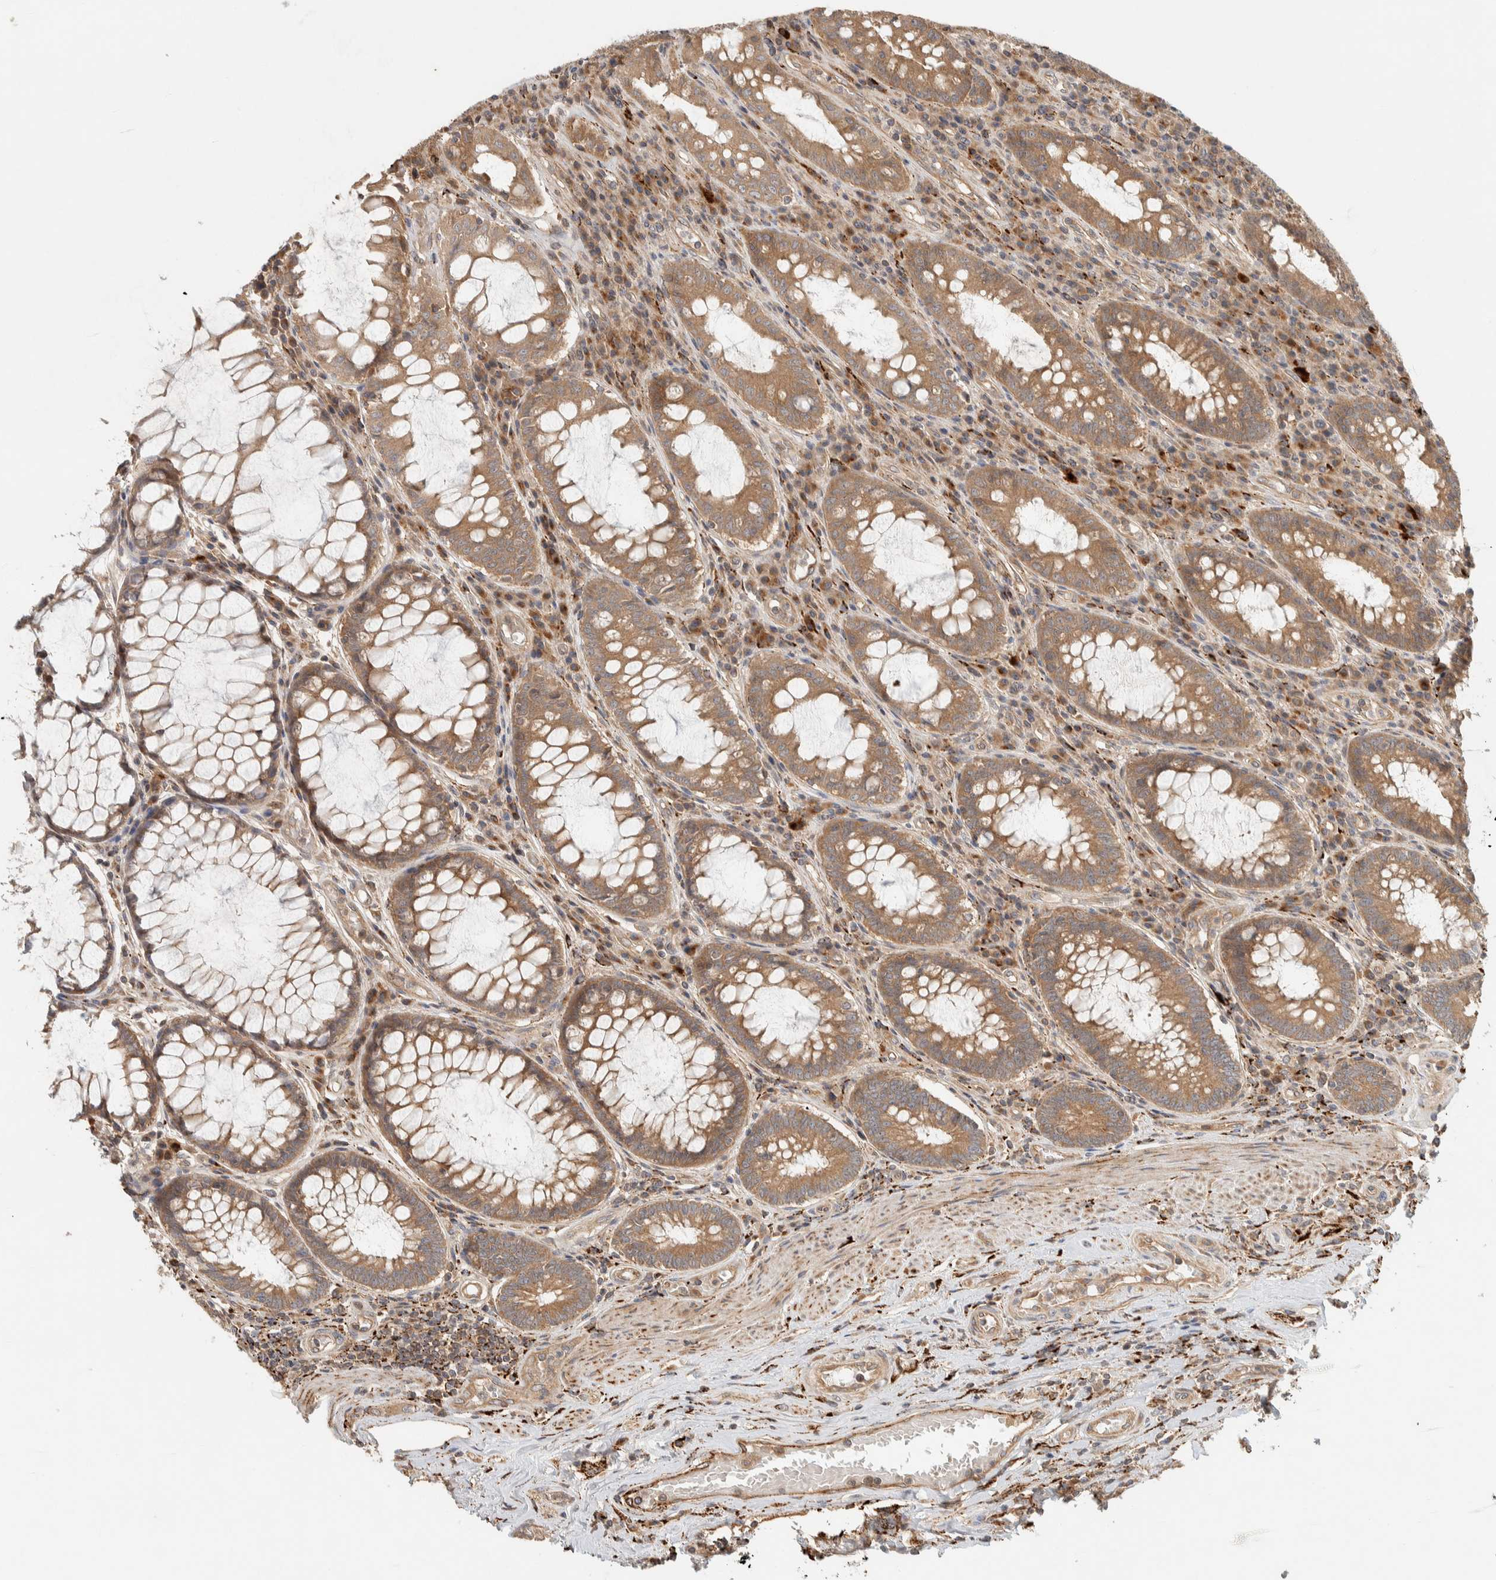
{"staining": {"intensity": "moderate", "quantity": ">75%", "location": "cytoplasmic/membranous"}, "tissue": "colorectal cancer", "cell_type": "Tumor cells", "image_type": "cancer", "snomed": [{"axis": "morphology", "description": "Adenocarcinoma, NOS"}, {"axis": "topography", "description": "Rectum"}], "caption": "Moderate cytoplasmic/membranous expression is seen in approximately >75% of tumor cells in adenocarcinoma (colorectal). Nuclei are stained in blue.", "gene": "FAM167A", "patient": {"sex": "male", "age": 84}}